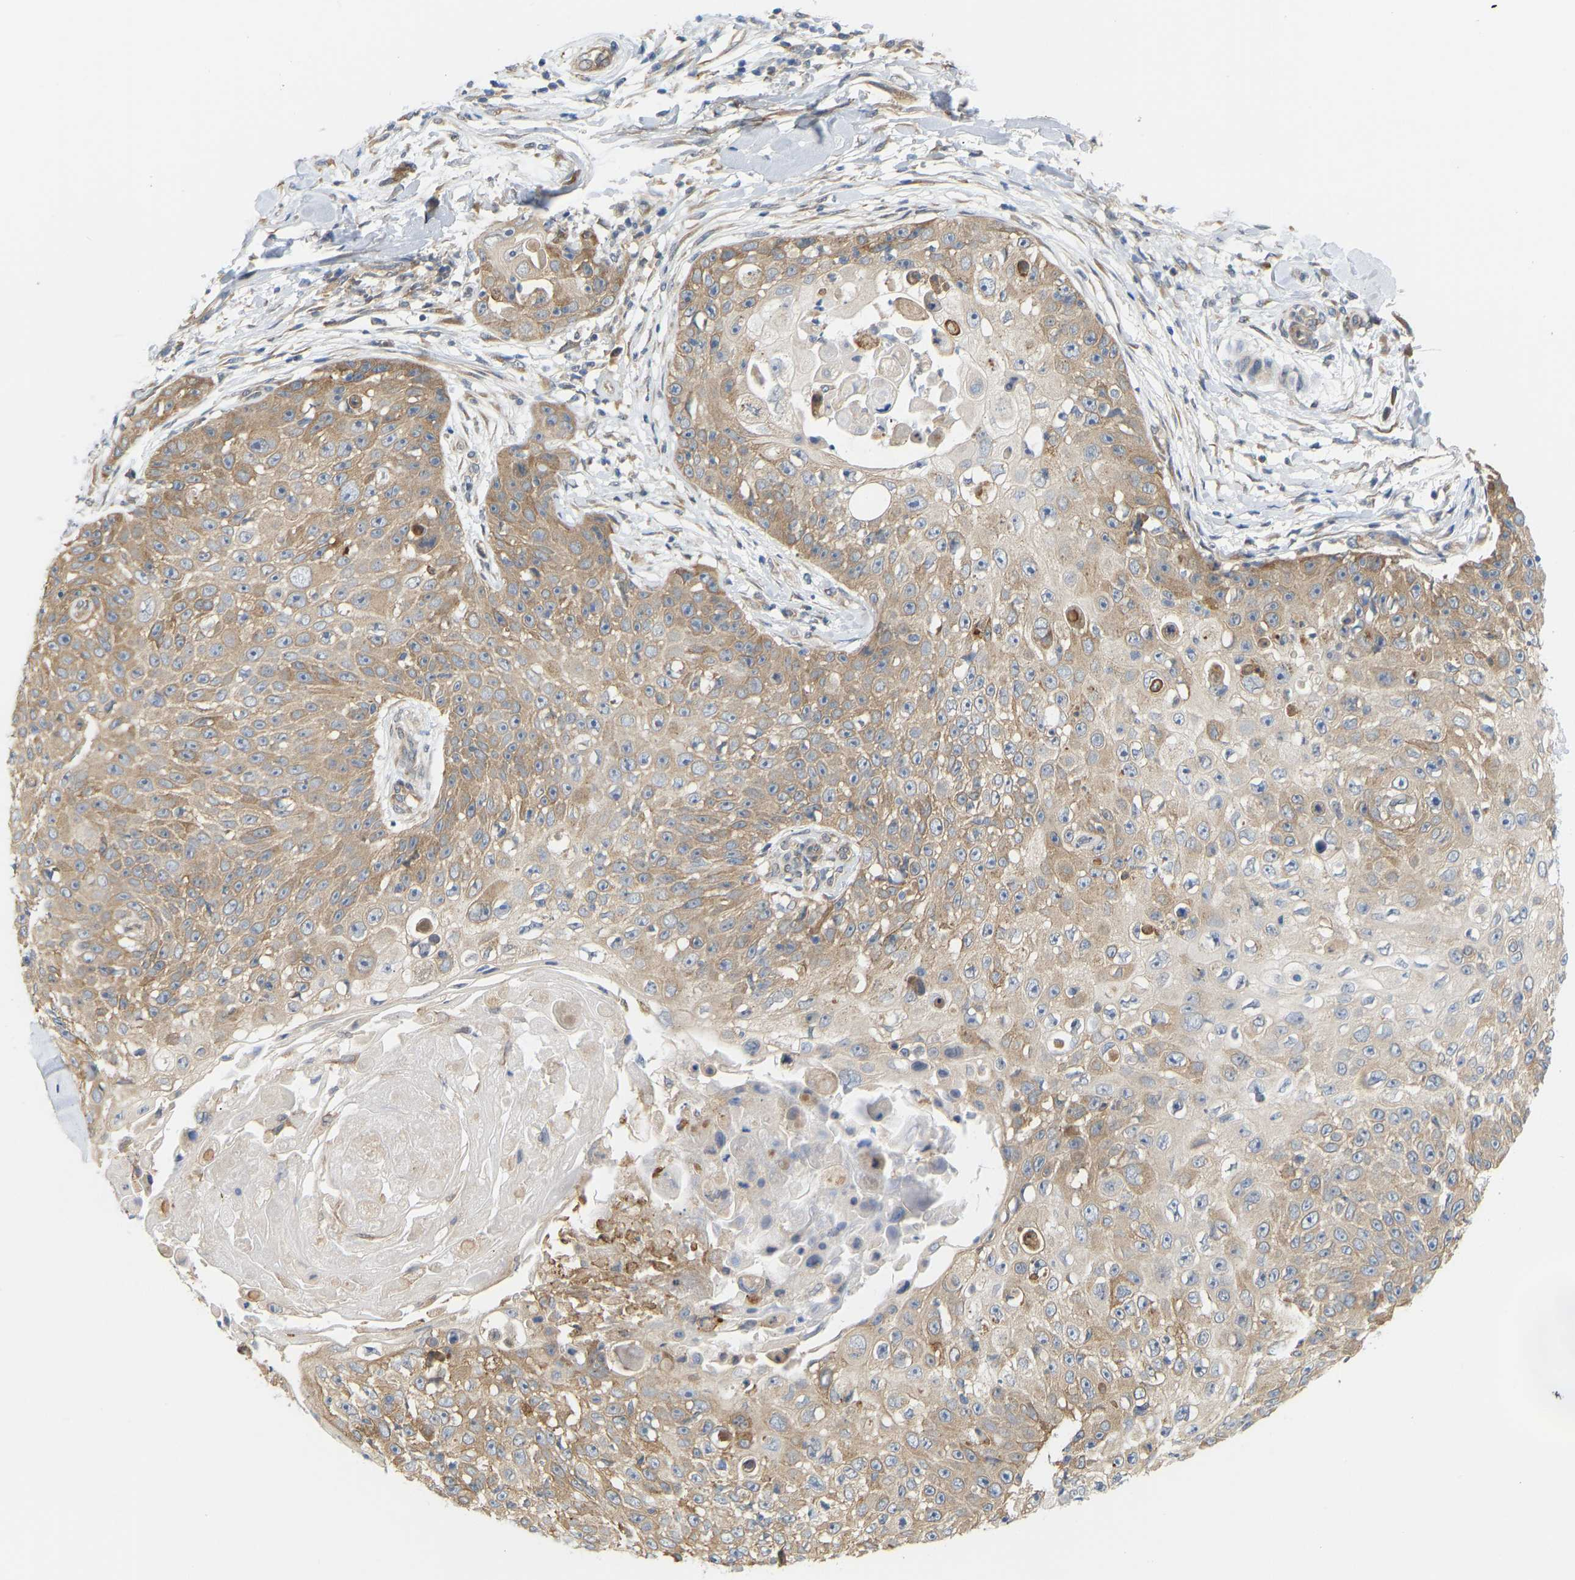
{"staining": {"intensity": "moderate", "quantity": "25%-75%", "location": "cytoplasmic/membranous"}, "tissue": "skin cancer", "cell_type": "Tumor cells", "image_type": "cancer", "snomed": [{"axis": "morphology", "description": "Squamous cell carcinoma, NOS"}, {"axis": "topography", "description": "Skin"}], "caption": "Tumor cells demonstrate moderate cytoplasmic/membranous positivity in approximately 25%-75% of cells in squamous cell carcinoma (skin).", "gene": "BEND3", "patient": {"sex": "male", "age": 86}}